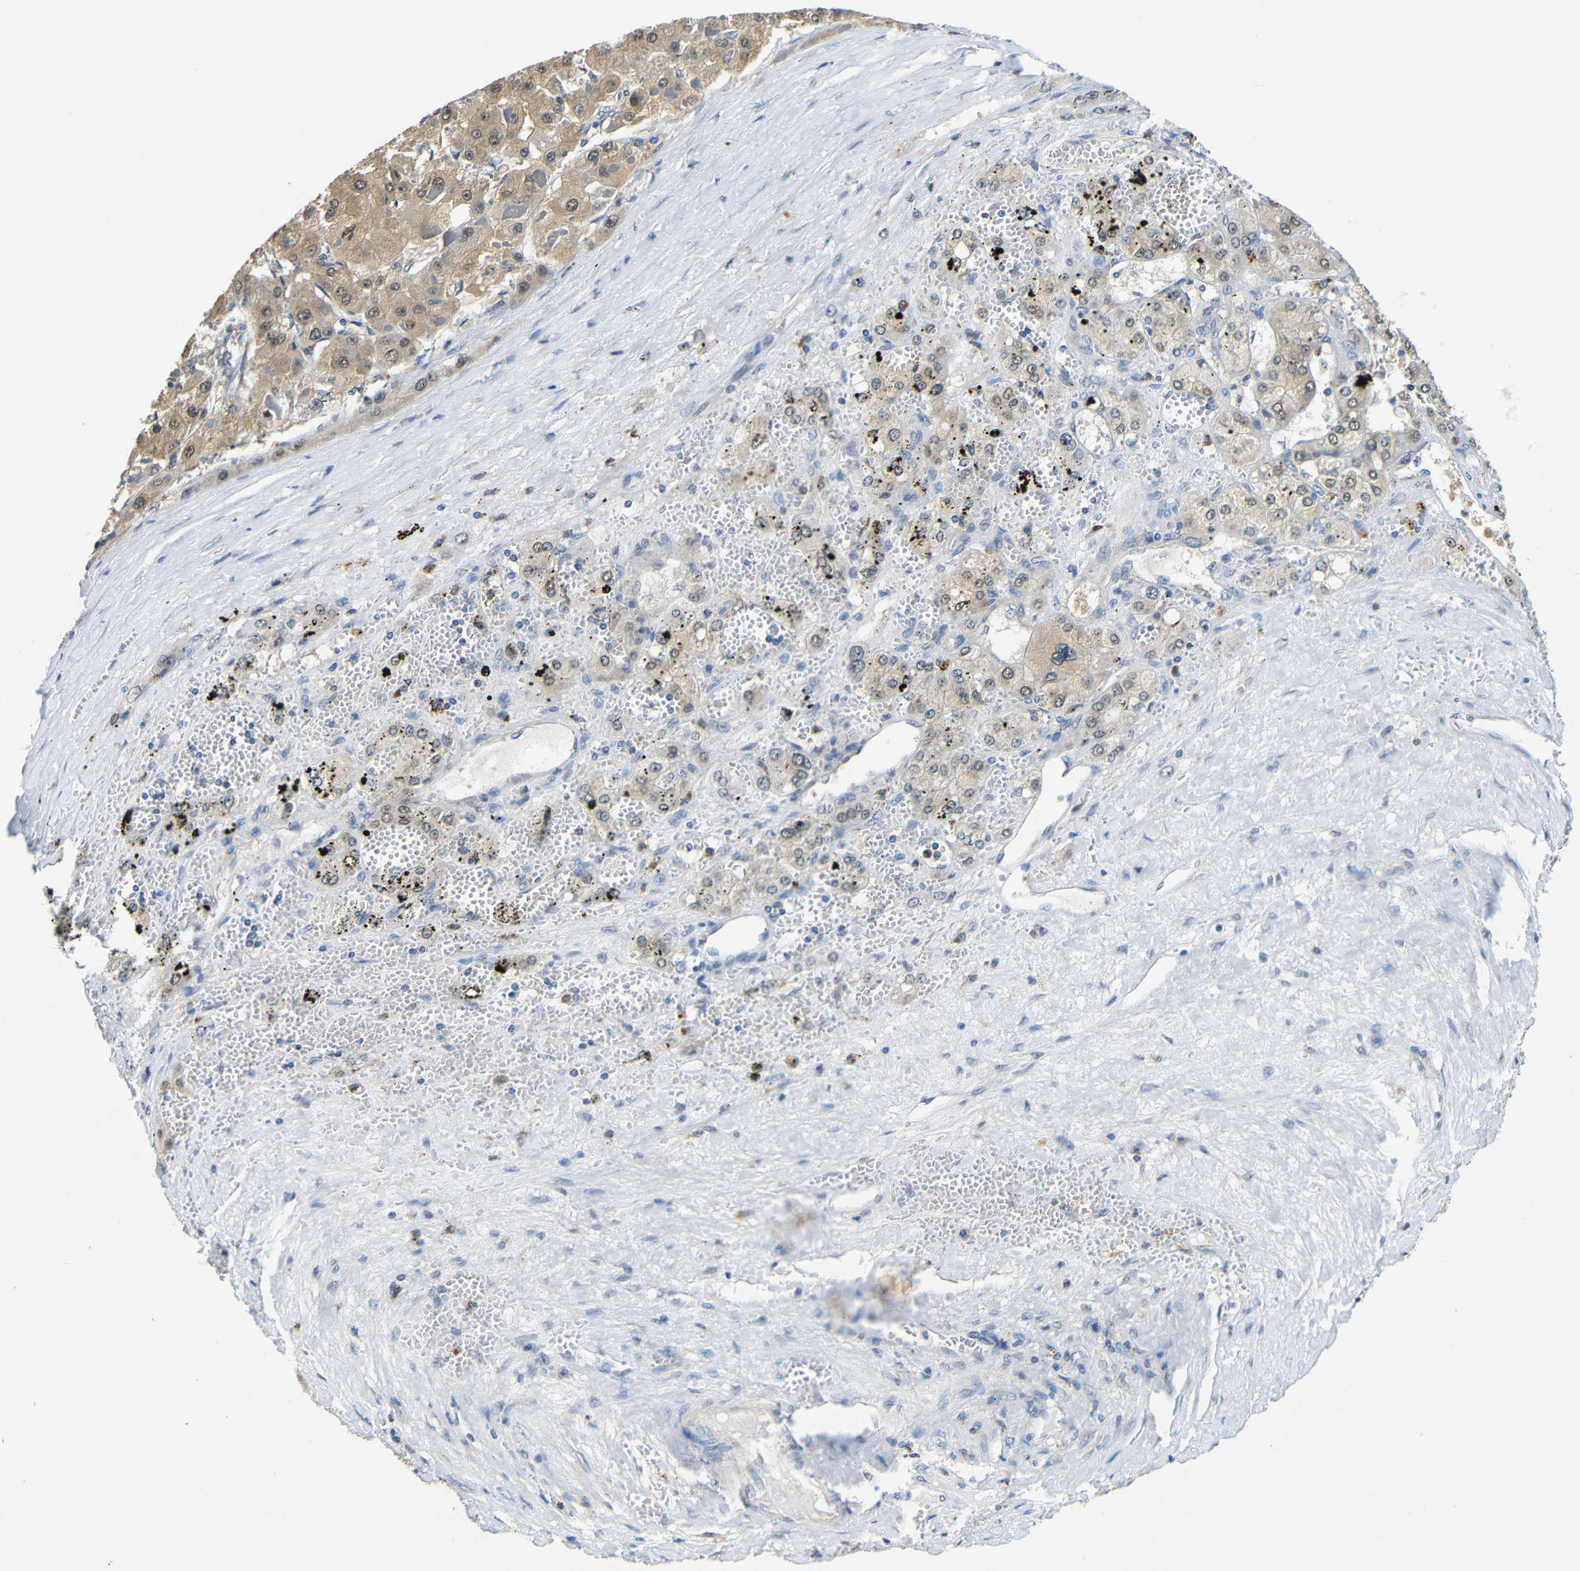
{"staining": {"intensity": "moderate", "quantity": ">75%", "location": "cytoplasmic/membranous,nuclear"}, "tissue": "liver cancer", "cell_type": "Tumor cells", "image_type": "cancer", "snomed": [{"axis": "morphology", "description": "Carcinoma, Hepatocellular, NOS"}, {"axis": "topography", "description": "Liver"}], "caption": "Immunohistochemistry (IHC) staining of liver hepatocellular carcinoma, which exhibits medium levels of moderate cytoplasmic/membranous and nuclear expression in approximately >75% of tumor cells indicating moderate cytoplasmic/membranous and nuclear protein positivity. The staining was performed using DAB (3,3'-diaminobenzidine) (brown) for protein detection and nuclei were counterstained in hematoxylin (blue).", "gene": "ADAP1", "patient": {"sex": "female", "age": 73}}